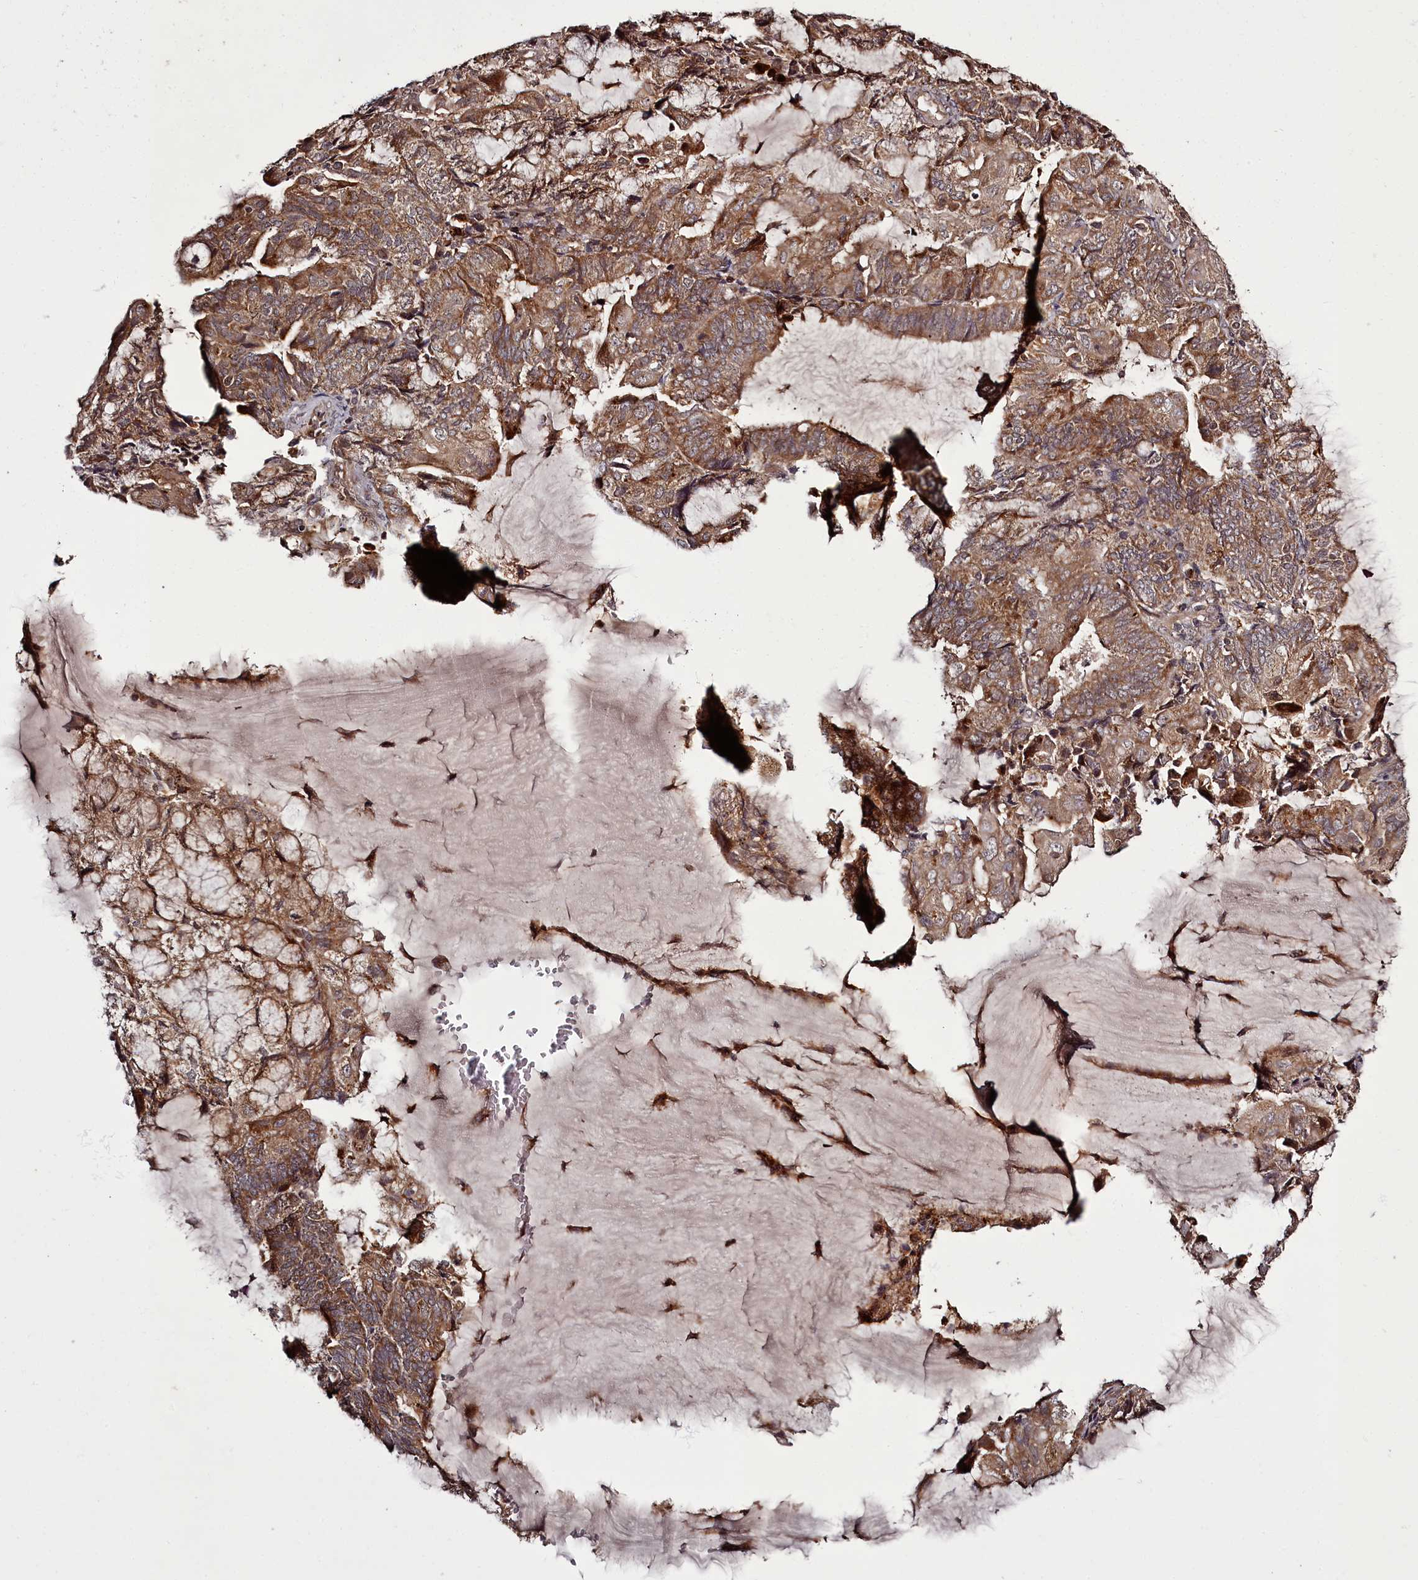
{"staining": {"intensity": "moderate", "quantity": ">75%", "location": "cytoplasmic/membranous"}, "tissue": "endometrial cancer", "cell_type": "Tumor cells", "image_type": "cancer", "snomed": [{"axis": "morphology", "description": "Adenocarcinoma, NOS"}, {"axis": "topography", "description": "Endometrium"}], "caption": "Human adenocarcinoma (endometrial) stained with a brown dye demonstrates moderate cytoplasmic/membranous positive positivity in about >75% of tumor cells.", "gene": "PCBP2", "patient": {"sex": "female", "age": 81}}